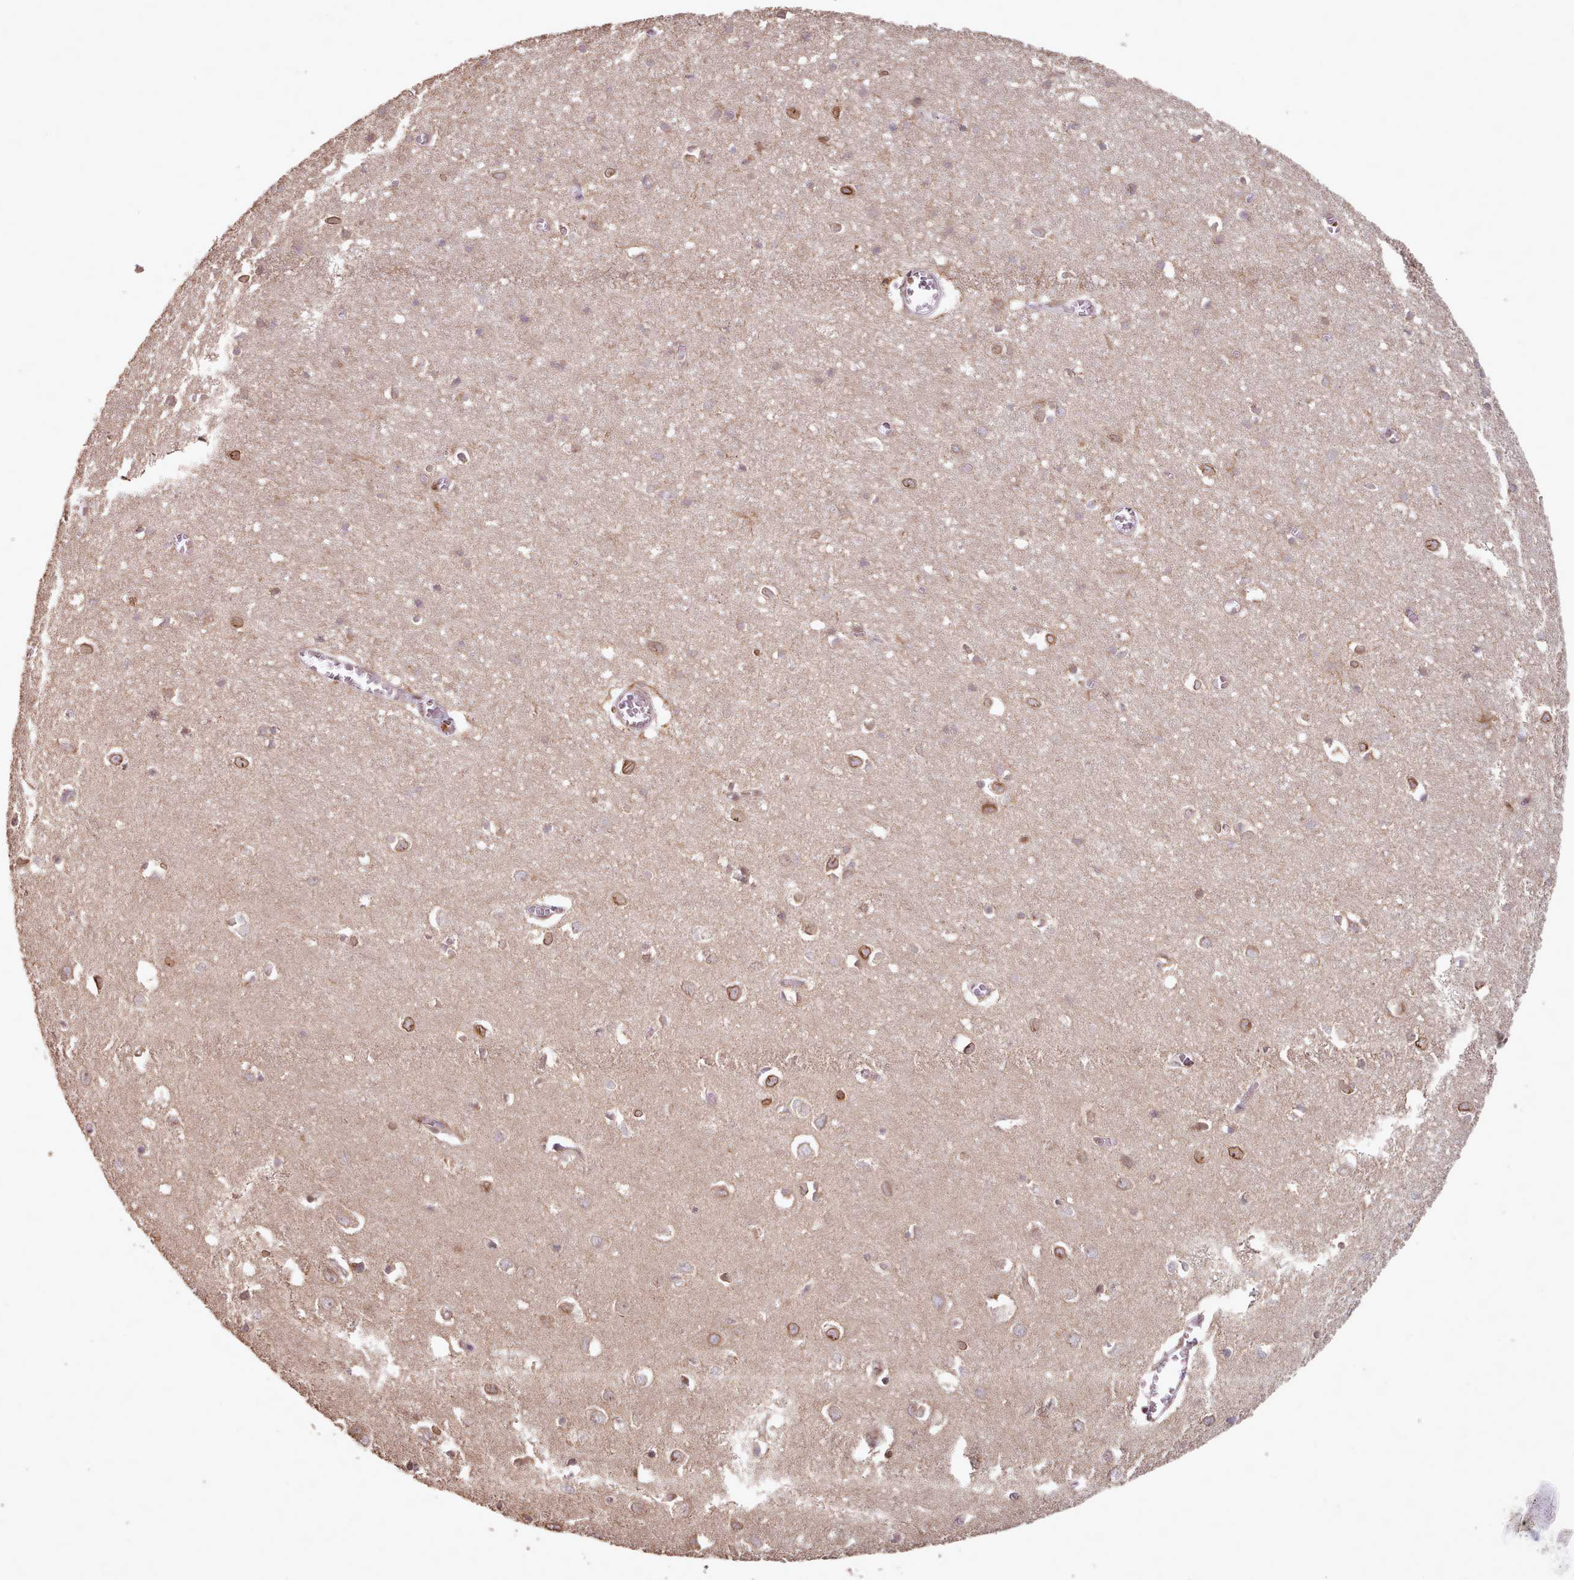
{"staining": {"intensity": "negative", "quantity": "none", "location": "none"}, "tissue": "cerebral cortex", "cell_type": "Endothelial cells", "image_type": "normal", "snomed": [{"axis": "morphology", "description": "Normal tissue, NOS"}, {"axis": "topography", "description": "Cerebral cortex"}], "caption": "DAB immunohistochemical staining of unremarkable human cerebral cortex shows no significant positivity in endothelial cells. (Stains: DAB (3,3'-diaminobenzidine) IHC with hematoxylin counter stain, Microscopy: brightfield microscopy at high magnification).", "gene": "TOR1AIP1", "patient": {"sex": "female", "age": 64}}